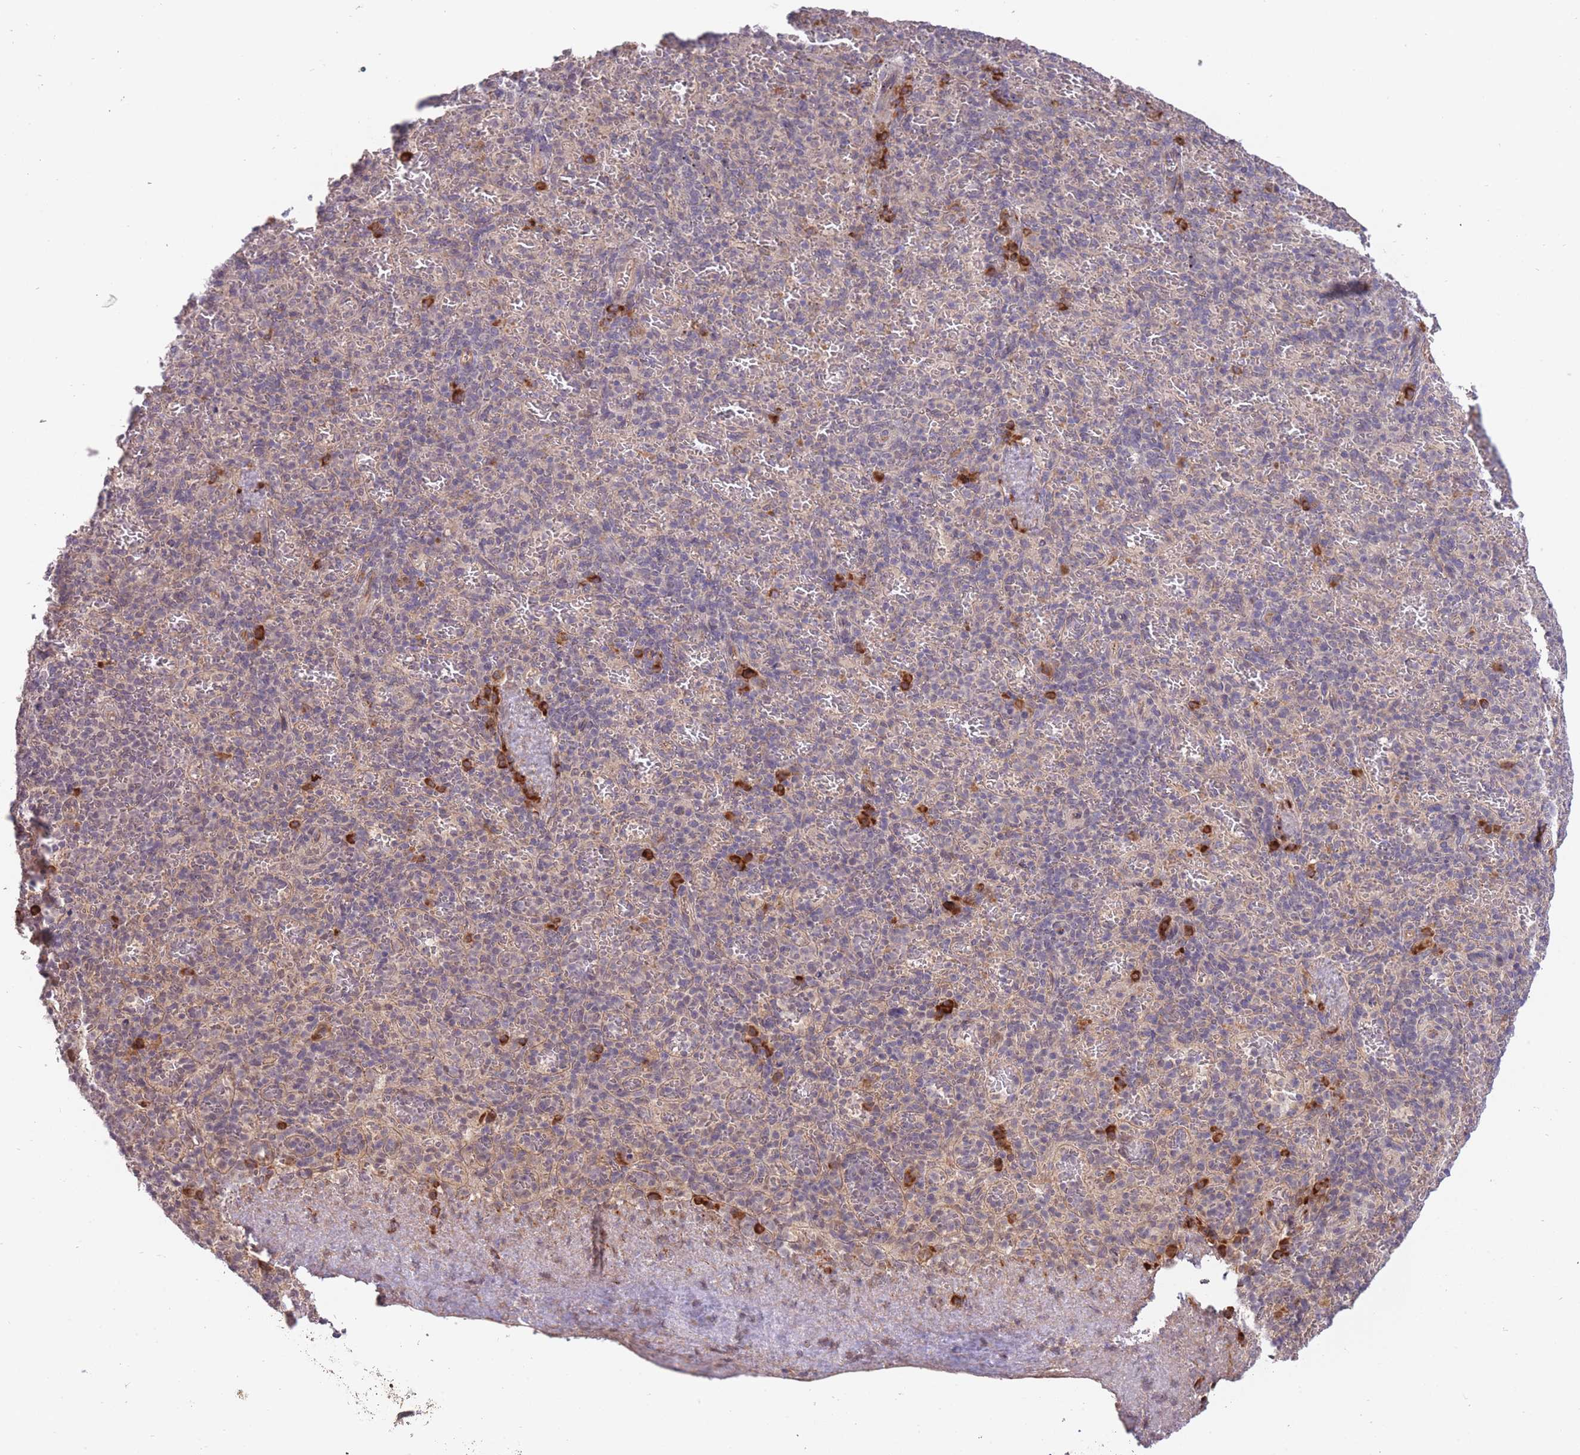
{"staining": {"intensity": "negative", "quantity": "none", "location": "none"}, "tissue": "spleen", "cell_type": "Cells in red pulp", "image_type": "normal", "snomed": [{"axis": "morphology", "description": "Normal tissue, NOS"}, {"axis": "topography", "description": "Spleen"}], "caption": "DAB (3,3'-diaminobenzidine) immunohistochemical staining of normal spleen demonstrates no significant positivity in cells in red pulp. The staining is performed using DAB brown chromogen with nuclei counter-stained in using hematoxylin.", "gene": "SMC6", "patient": {"sex": "female", "age": 74}}